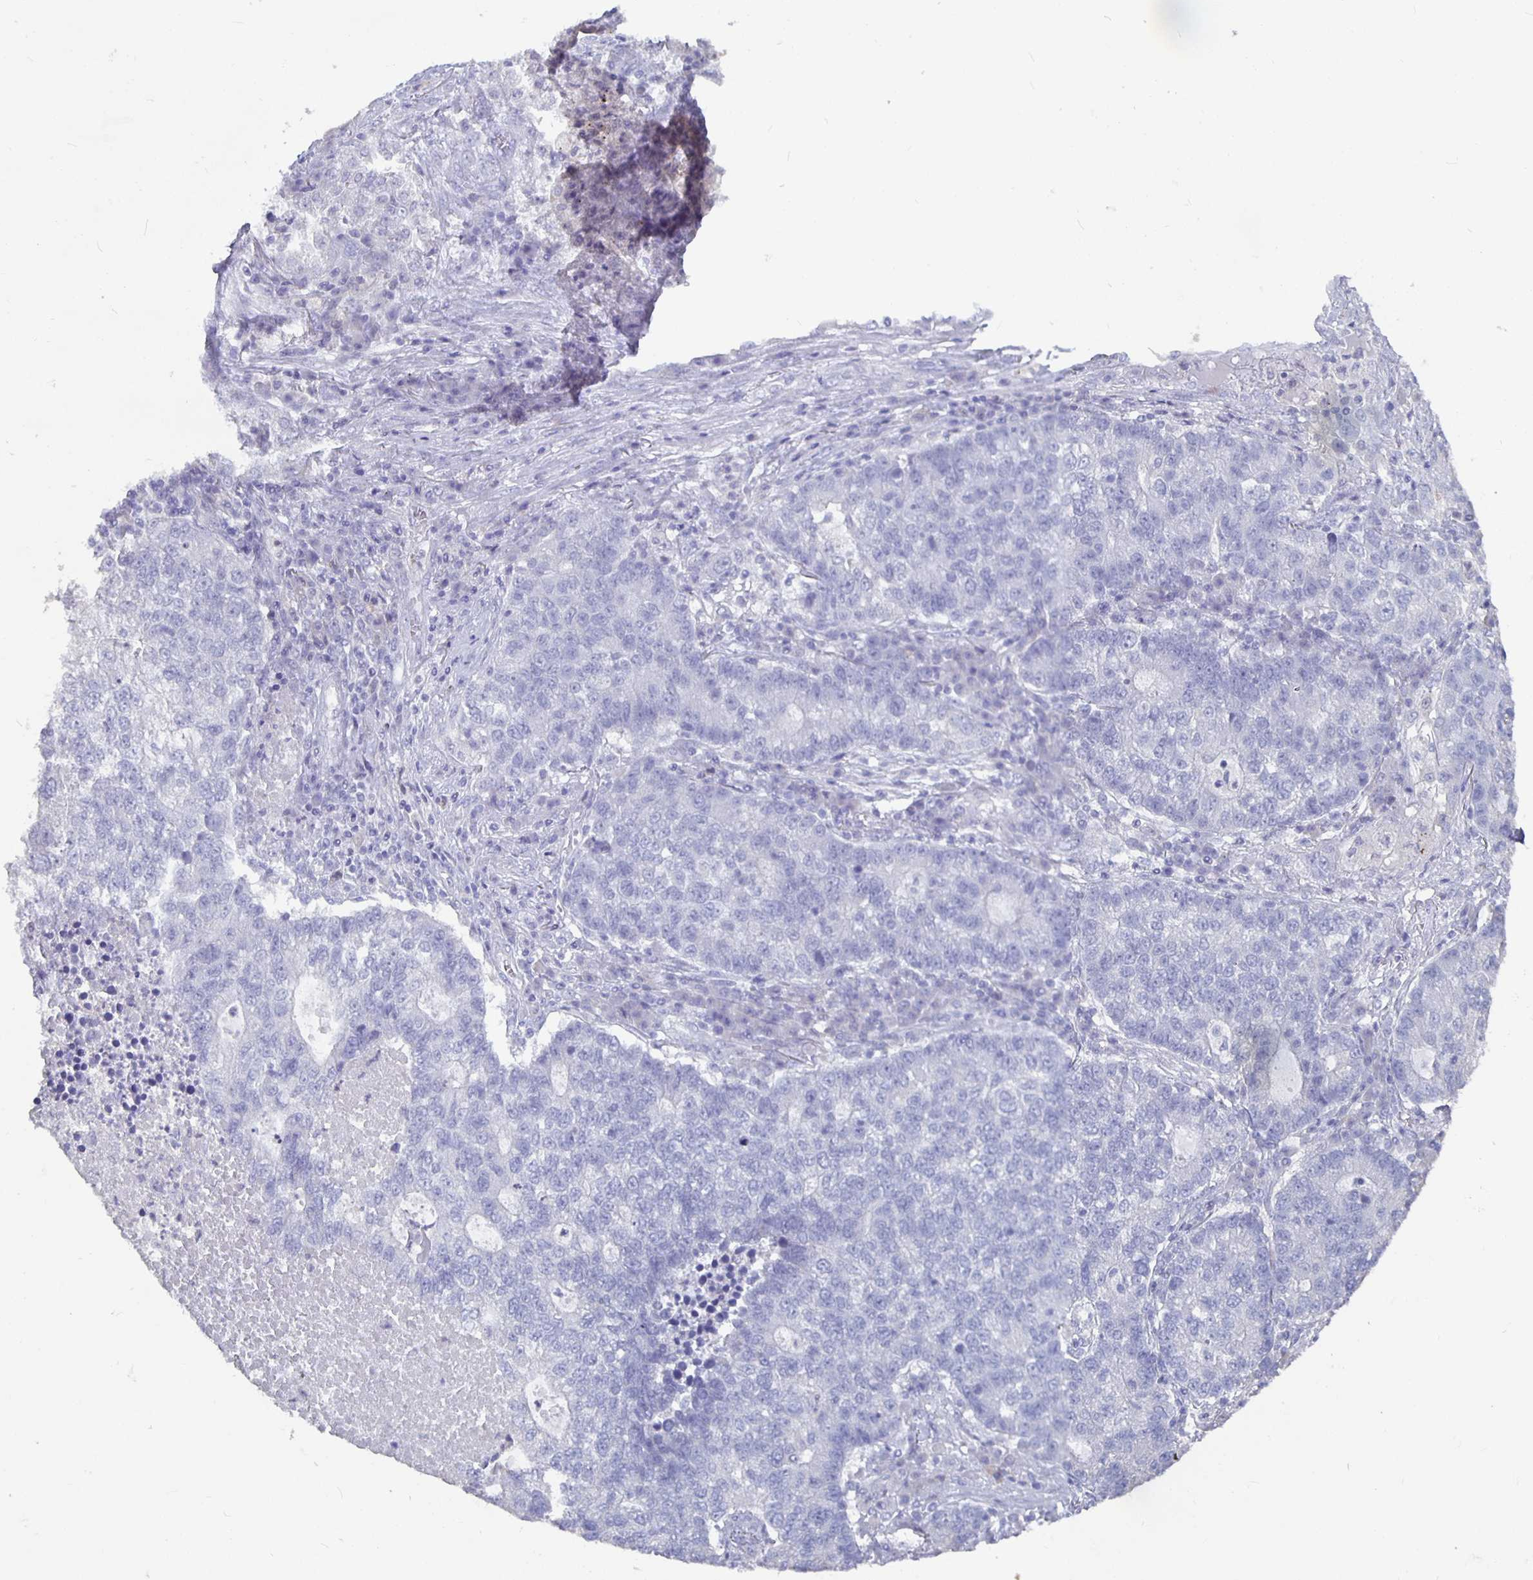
{"staining": {"intensity": "negative", "quantity": "none", "location": "none"}, "tissue": "lung cancer", "cell_type": "Tumor cells", "image_type": "cancer", "snomed": [{"axis": "morphology", "description": "Adenocarcinoma, NOS"}, {"axis": "topography", "description": "Lung"}], "caption": "IHC of lung adenocarcinoma exhibits no expression in tumor cells.", "gene": "GPX4", "patient": {"sex": "male", "age": 57}}